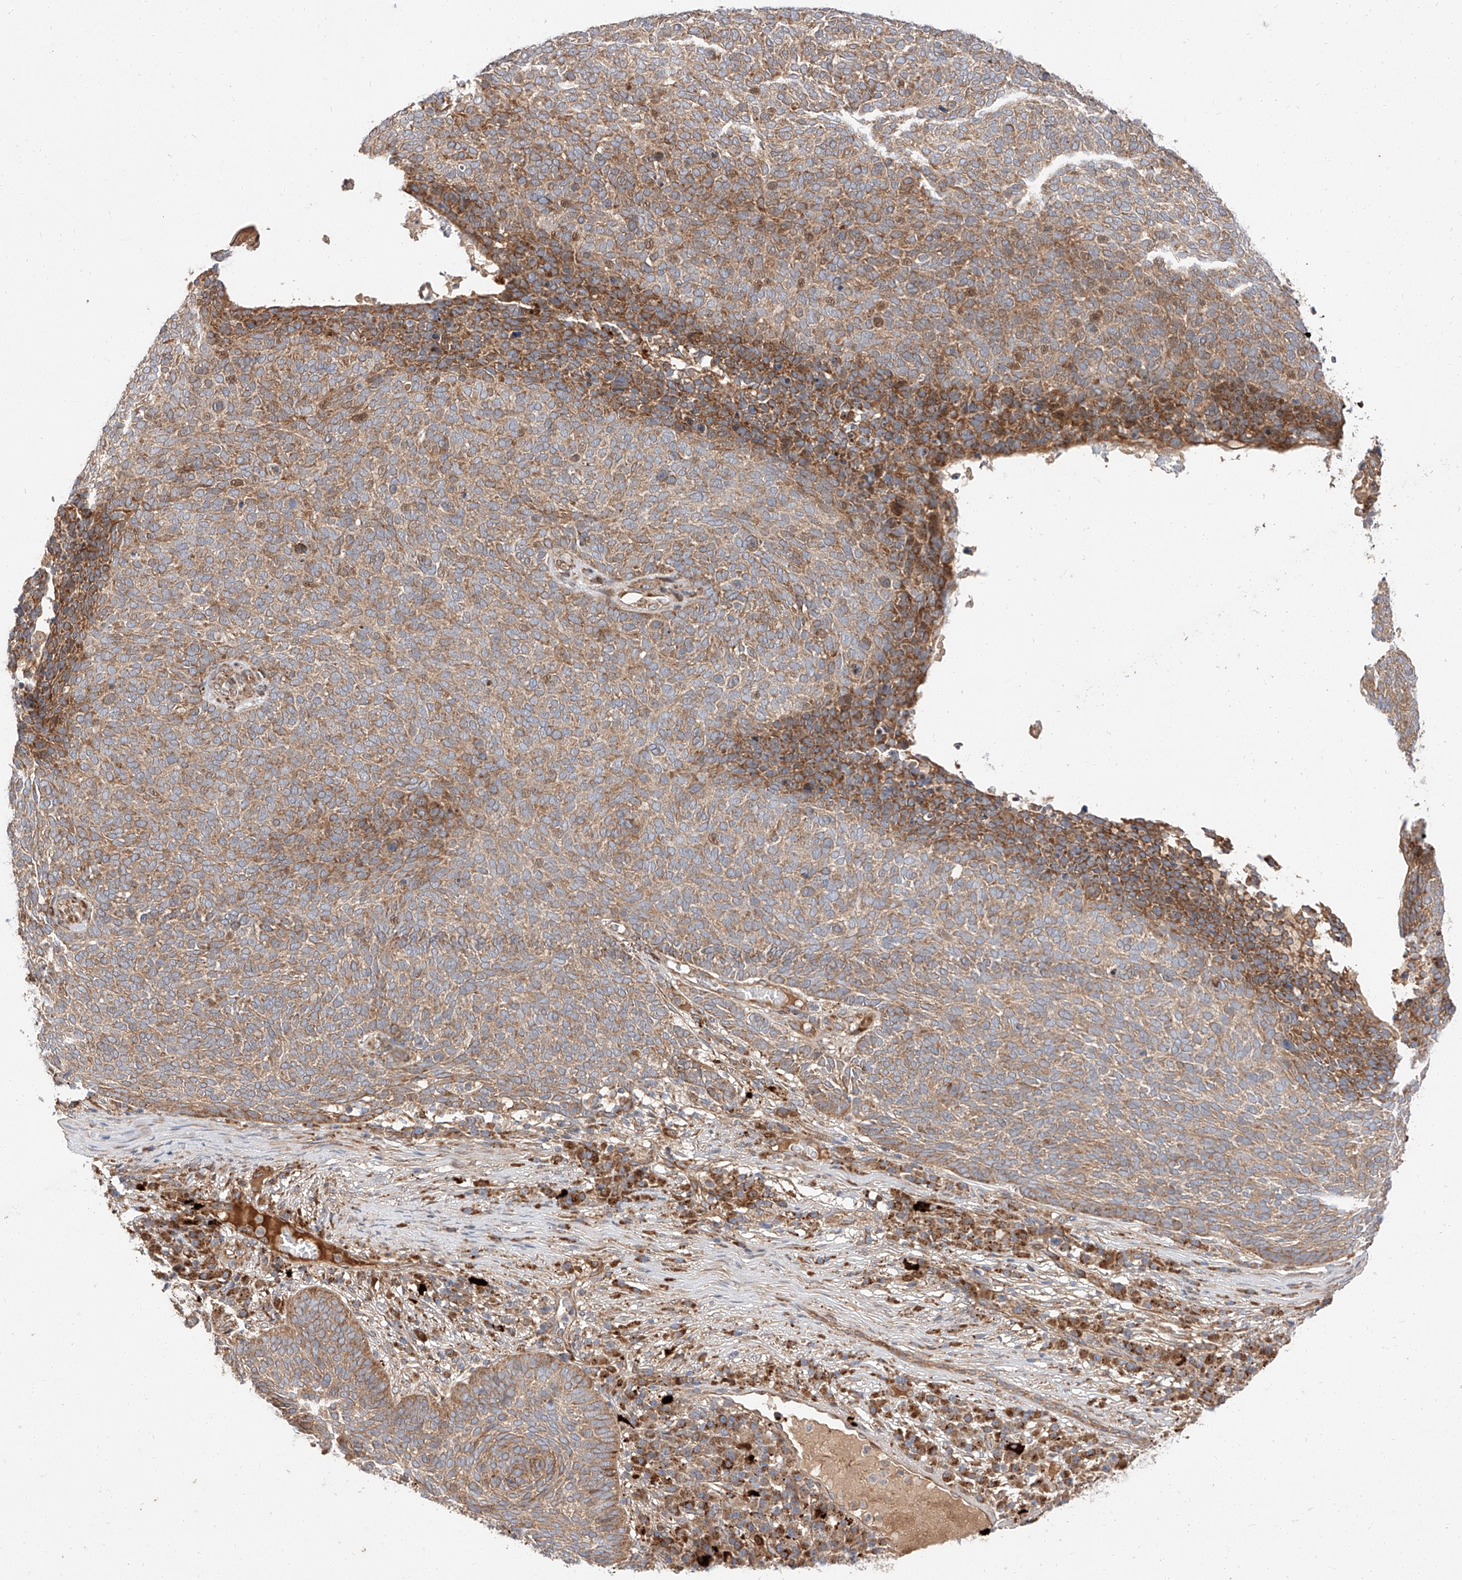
{"staining": {"intensity": "moderate", "quantity": ">75%", "location": "cytoplasmic/membranous"}, "tissue": "skin cancer", "cell_type": "Tumor cells", "image_type": "cancer", "snomed": [{"axis": "morphology", "description": "Squamous cell carcinoma, NOS"}, {"axis": "topography", "description": "Skin"}], "caption": "Protein staining by immunohistochemistry reveals moderate cytoplasmic/membranous positivity in about >75% of tumor cells in squamous cell carcinoma (skin). (brown staining indicates protein expression, while blue staining denotes nuclei).", "gene": "DIRAS3", "patient": {"sex": "female", "age": 90}}